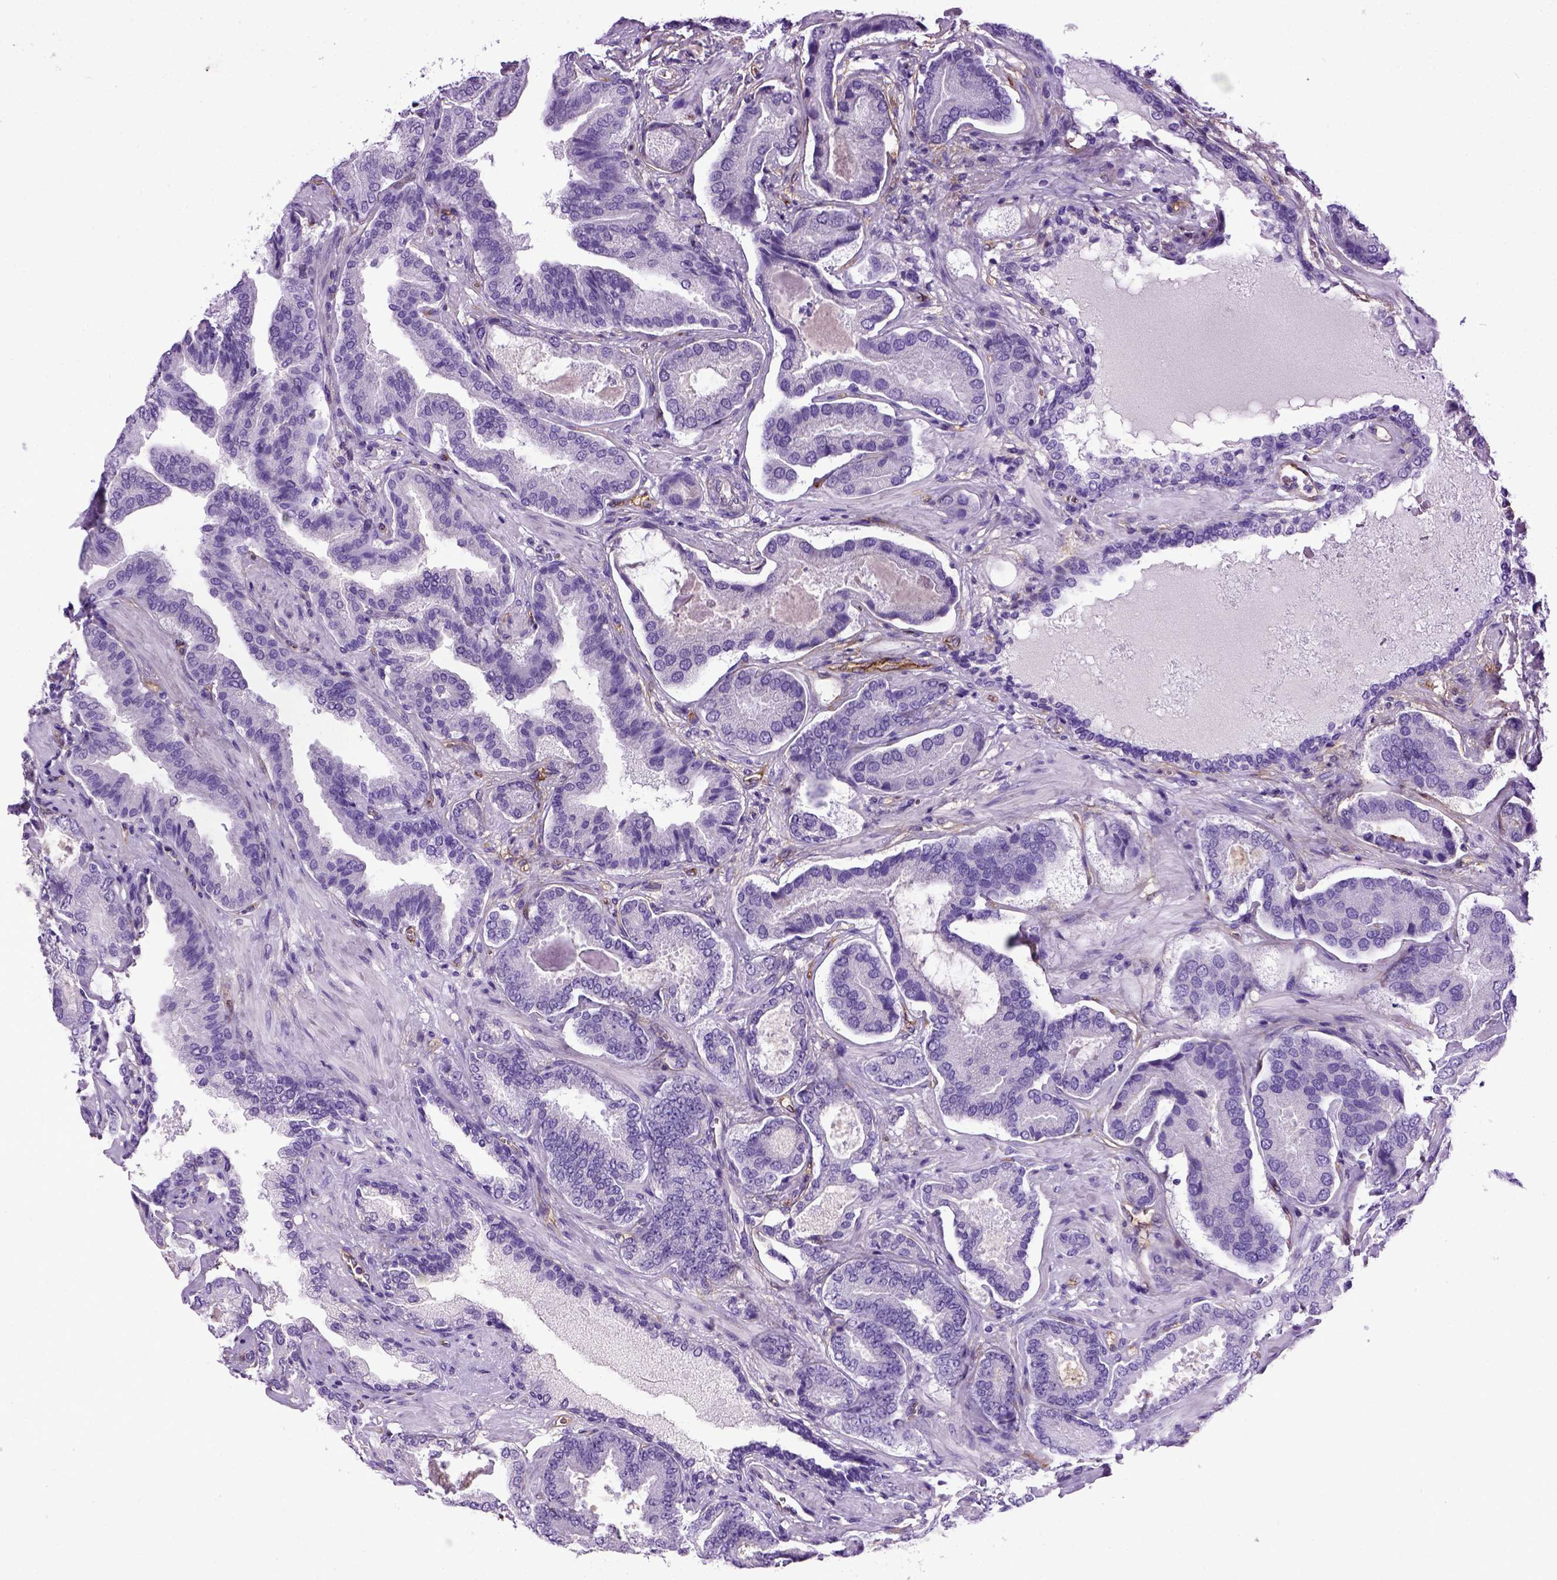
{"staining": {"intensity": "negative", "quantity": "none", "location": "none"}, "tissue": "prostate cancer", "cell_type": "Tumor cells", "image_type": "cancer", "snomed": [{"axis": "morphology", "description": "Adenocarcinoma, NOS"}, {"axis": "topography", "description": "Prostate"}], "caption": "Immunohistochemical staining of prostate cancer (adenocarcinoma) demonstrates no significant positivity in tumor cells.", "gene": "ENG", "patient": {"sex": "male", "age": 64}}